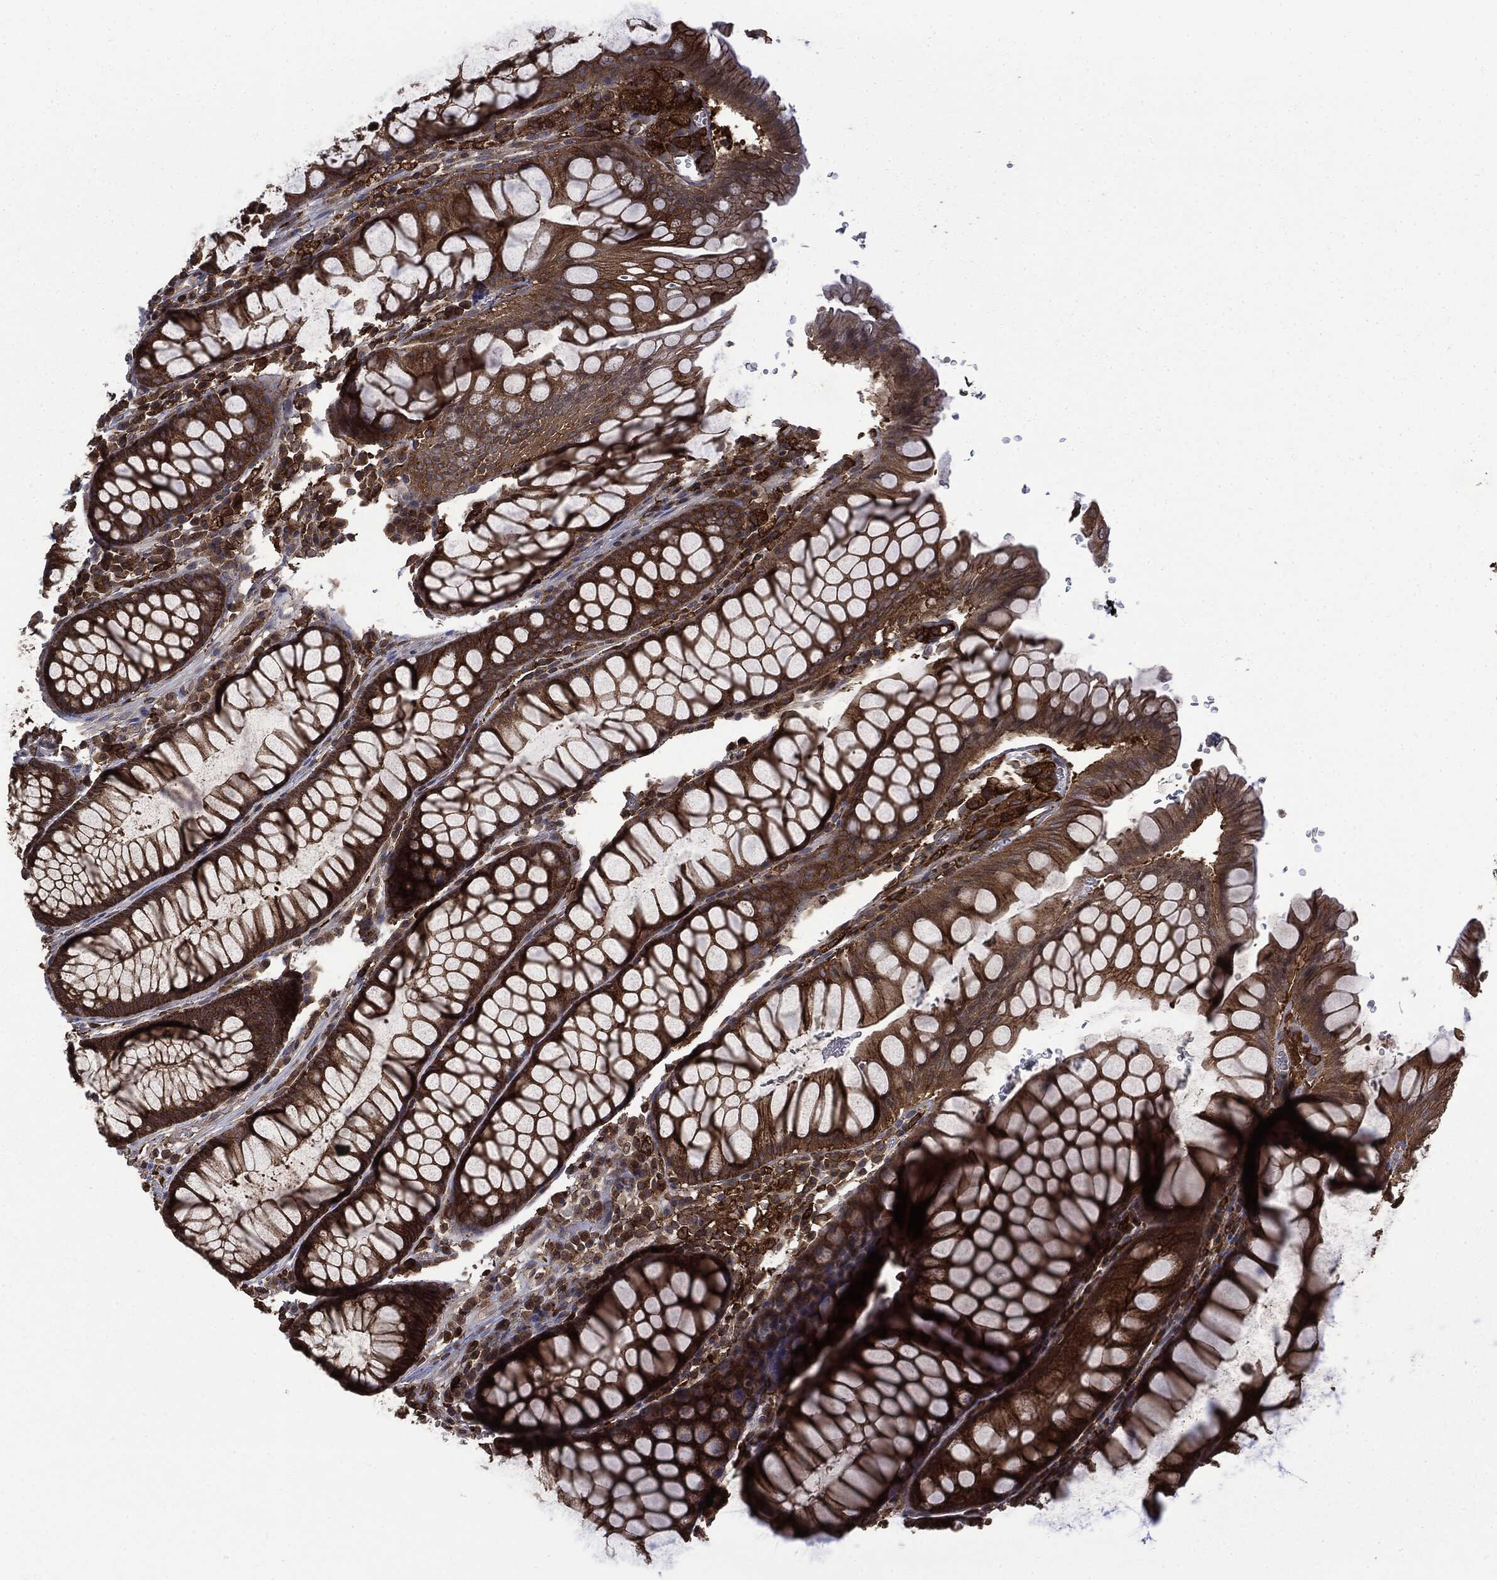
{"staining": {"intensity": "strong", "quantity": ">75%", "location": "cytoplasmic/membranous"}, "tissue": "rectum", "cell_type": "Glandular cells", "image_type": "normal", "snomed": [{"axis": "morphology", "description": "Normal tissue, NOS"}, {"axis": "topography", "description": "Rectum"}], "caption": "IHC (DAB (3,3'-diaminobenzidine)) staining of normal human rectum exhibits strong cytoplasmic/membranous protein expression in approximately >75% of glandular cells. The protein of interest is stained brown, and the nuclei are stained in blue (DAB IHC with brightfield microscopy, high magnification).", "gene": "SNX5", "patient": {"sex": "female", "age": 68}}